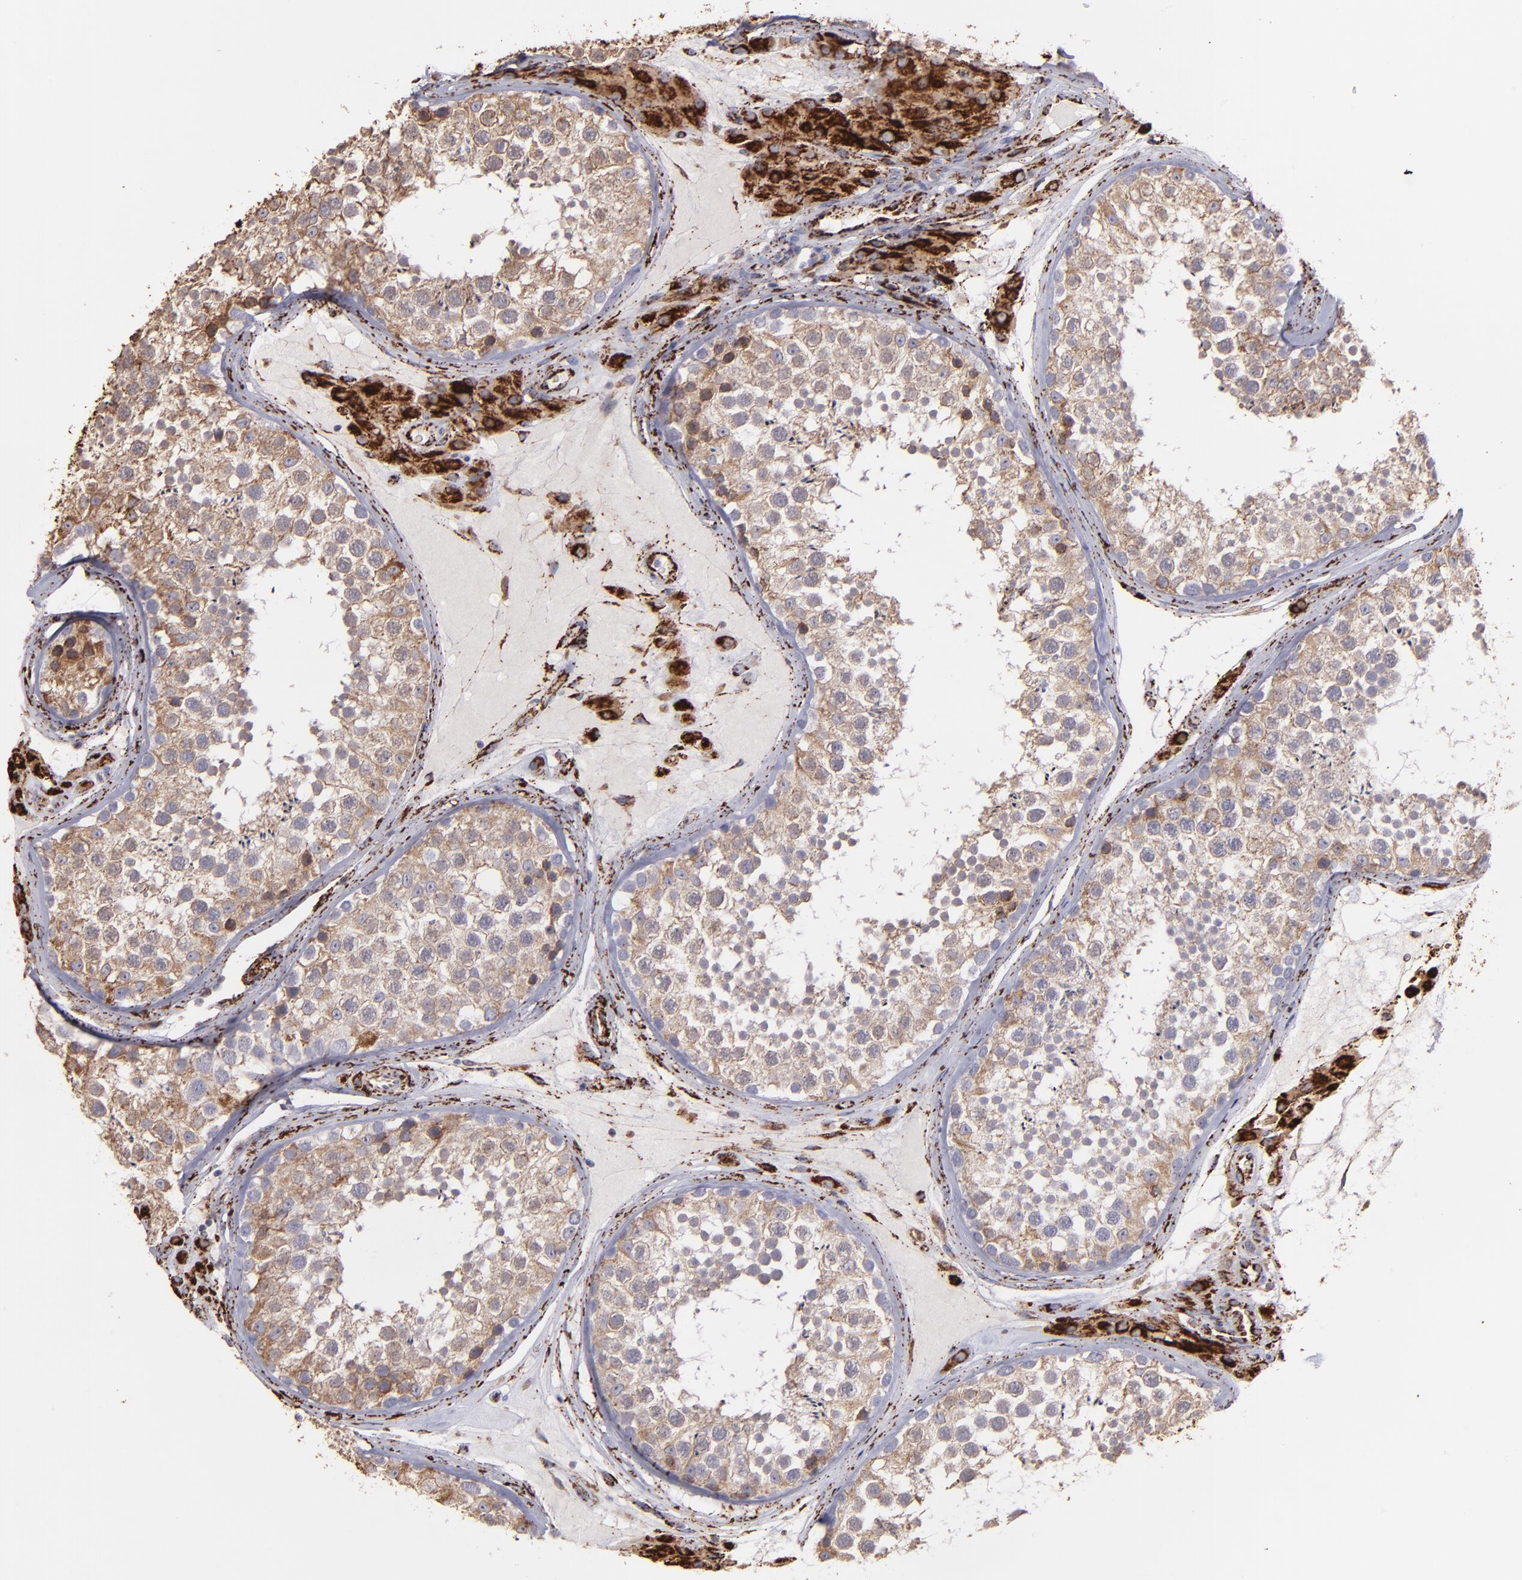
{"staining": {"intensity": "weak", "quantity": ">75%", "location": "cytoplasmic/membranous"}, "tissue": "testis", "cell_type": "Cells in seminiferous ducts", "image_type": "normal", "snomed": [{"axis": "morphology", "description": "Normal tissue, NOS"}, {"axis": "topography", "description": "Testis"}], "caption": "IHC image of unremarkable testis: human testis stained using immunohistochemistry shows low levels of weak protein expression localized specifically in the cytoplasmic/membranous of cells in seminiferous ducts, appearing as a cytoplasmic/membranous brown color.", "gene": "MAOB", "patient": {"sex": "male", "age": 46}}